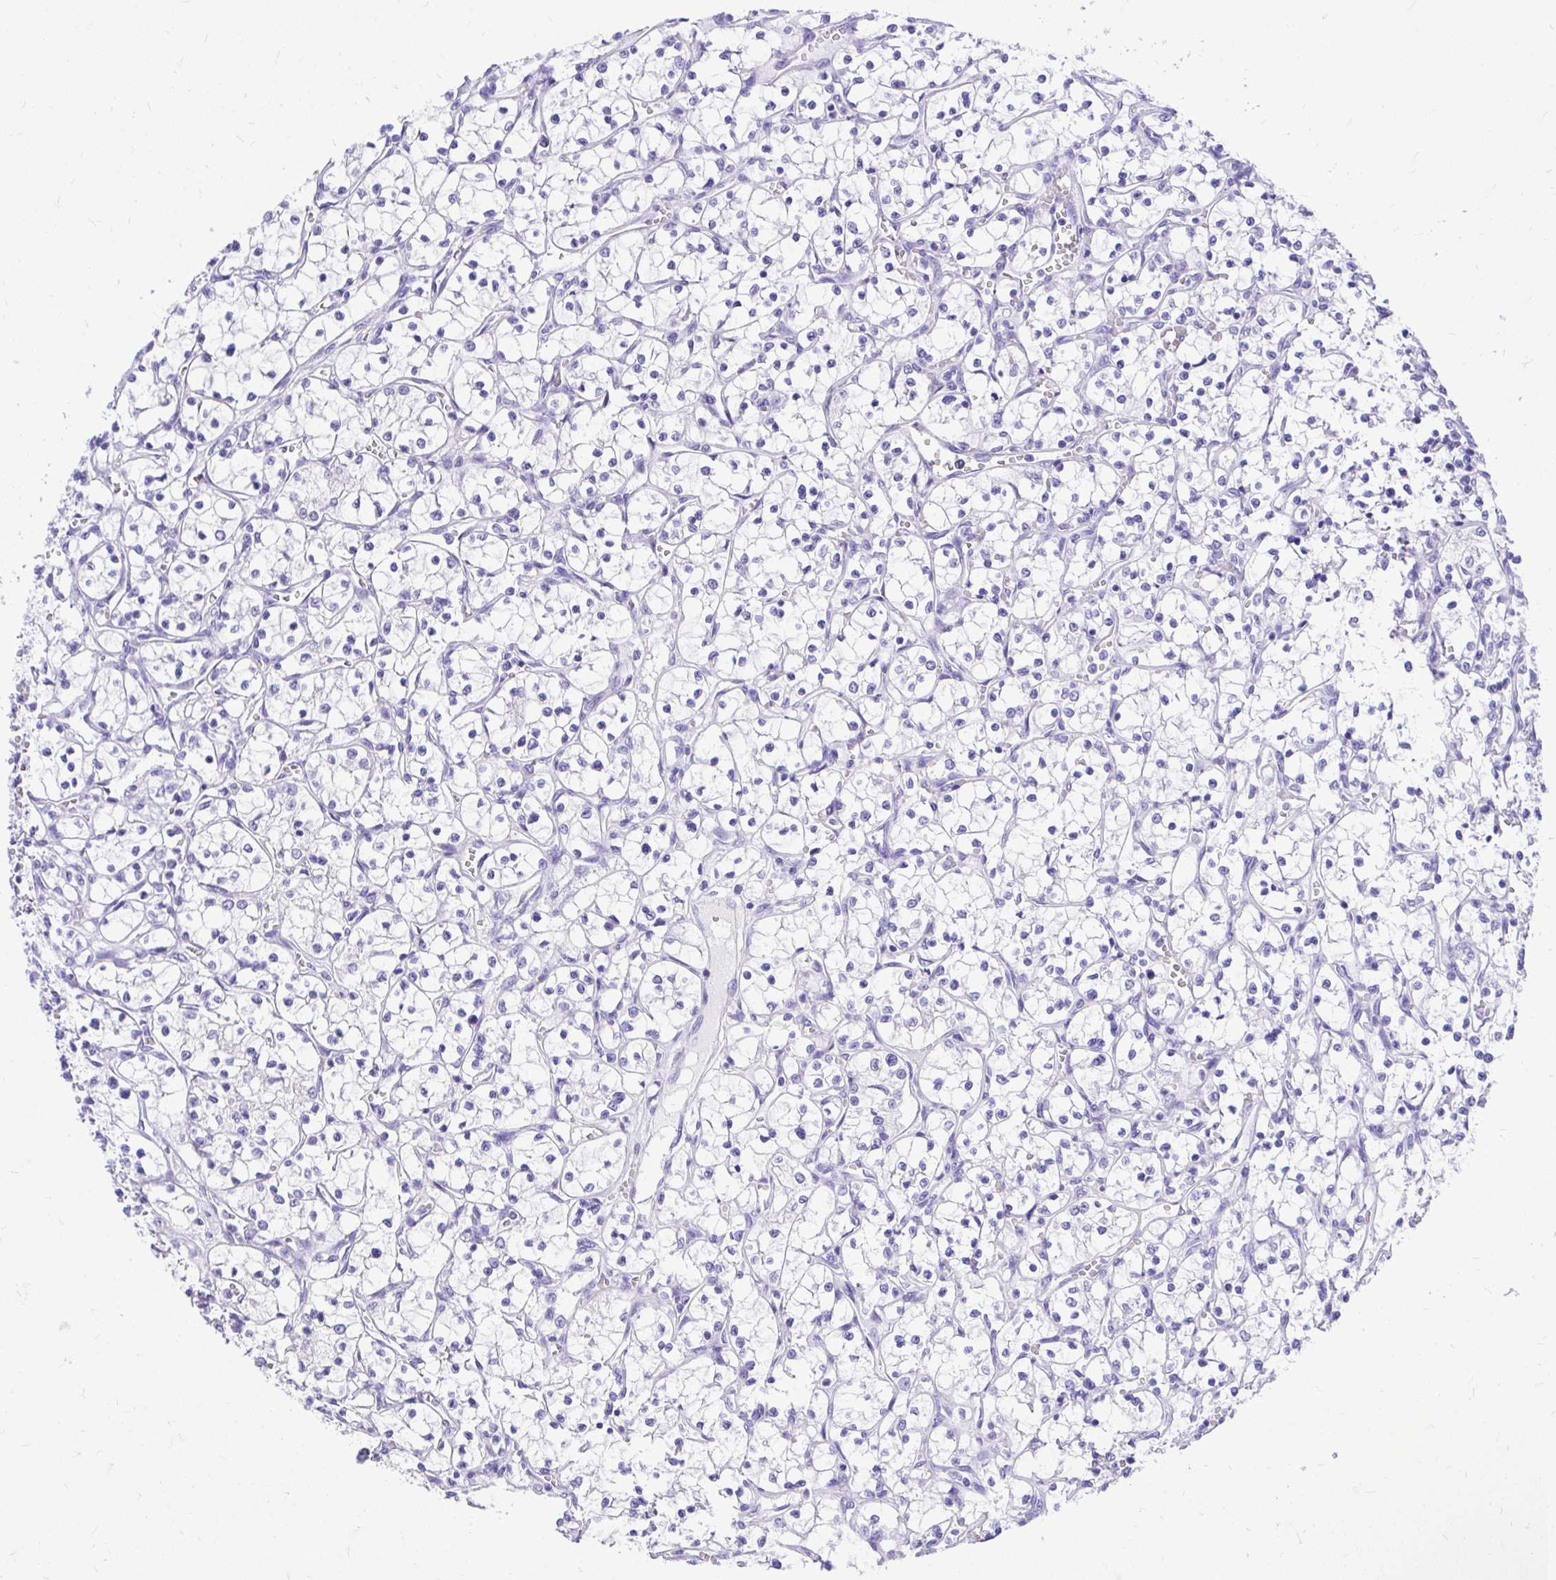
{"staining": {"intensity": "negative", "quantity": "none", "location": "none"}, "tissue": "renal cancer", "cell_type": "Tumor cells", "image_type": "cancer", "snomed": [{"axis": "morphology", "description": "Adenocarcinoma, NOS"}, {"axis": "topography", "description": "Kidney"}], "caption": "The photomicrograph shows no staining of tumor cells in renal cancer. (DAB IHC visualized using brightfield microscopy, high magnification).", "gene": "MON1A", "patient": {"sex": "female", "age": 69}}